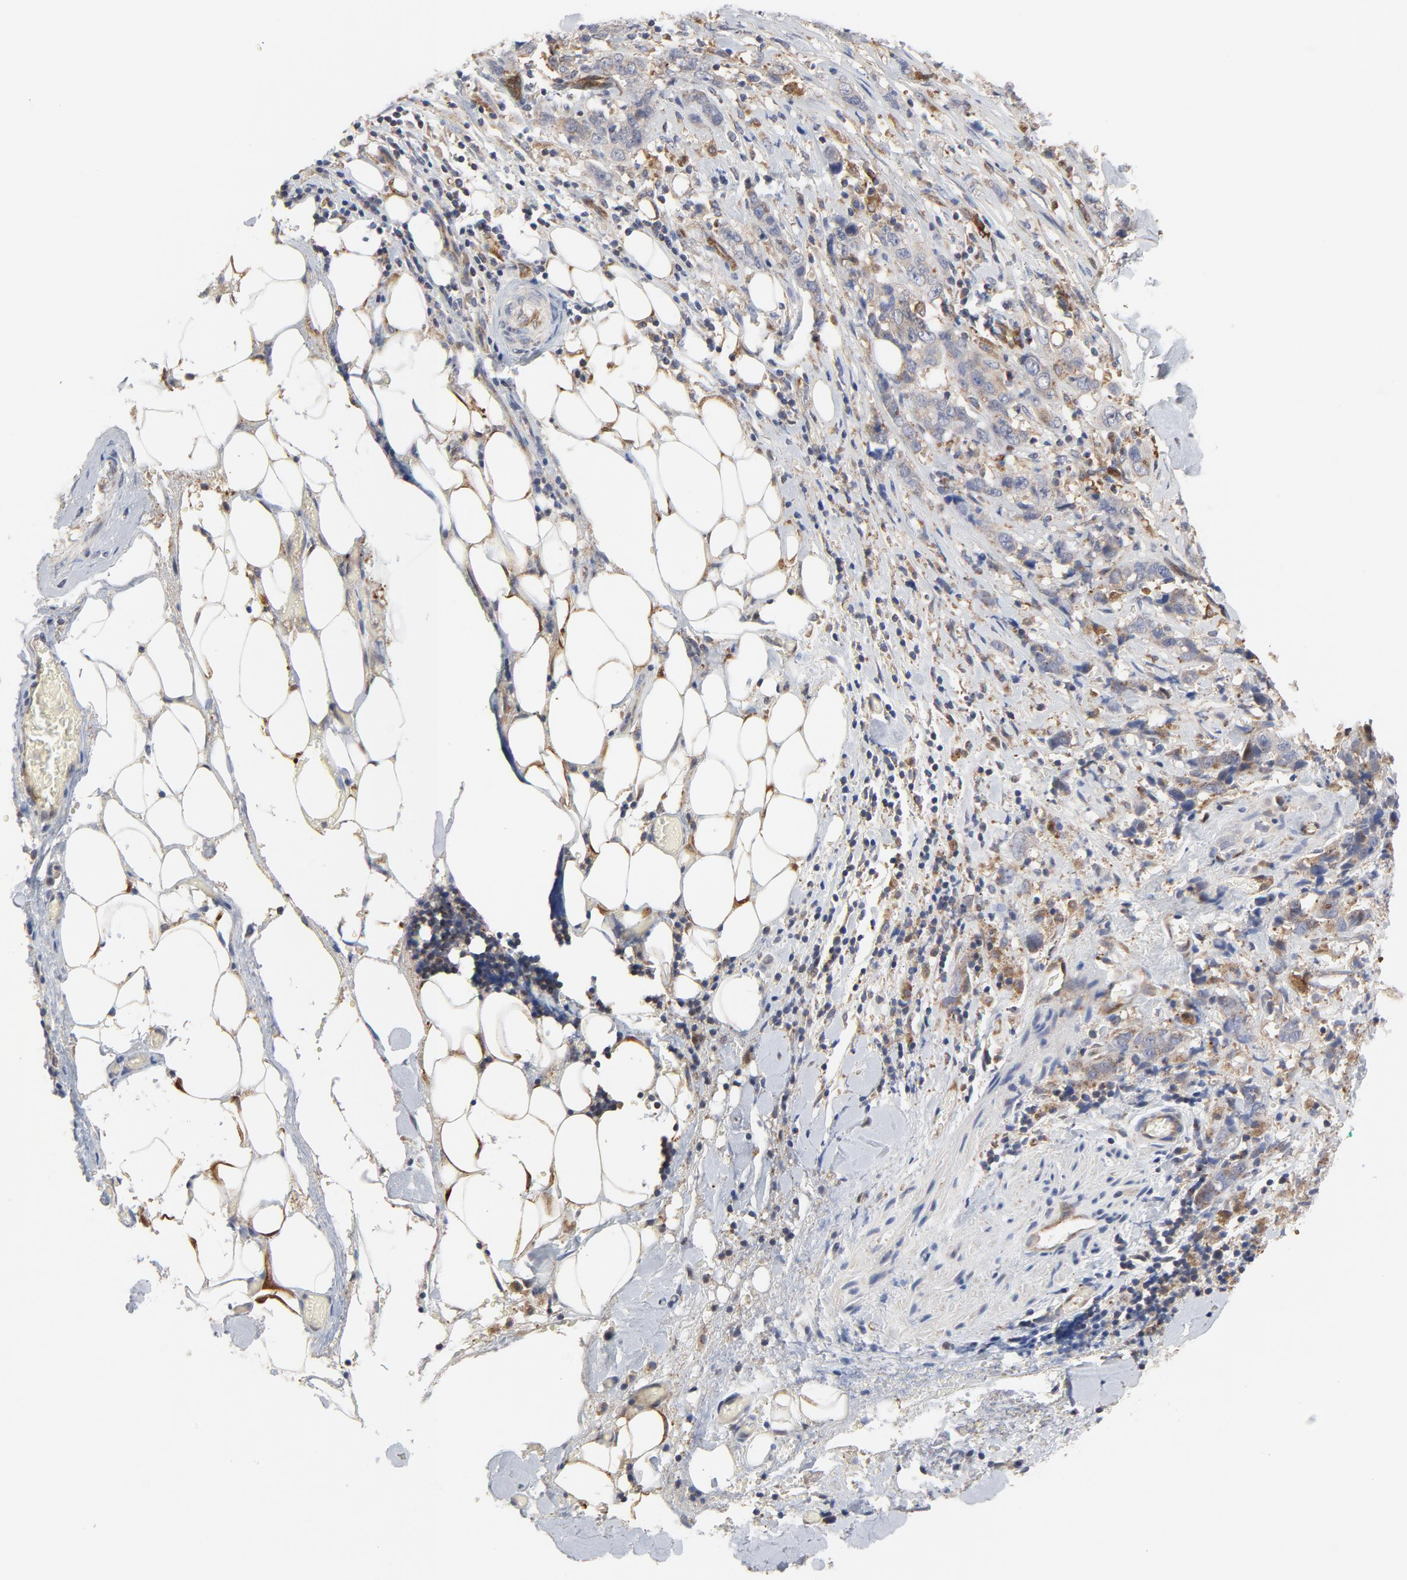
{"staining": {"intensity": "weak", "quantity": ">75%", "location": "cytoplasmic/membranous"}, "tissue": "stomach cancer", "cell_type": "Tumor cells", "image_type": "cancer", "snomed": [{"axis": "morphology", "description": "Adenocarcinoma, NOS"}, {"axis": "topography", "description": "Stomach"}], "caption": "Tumor cells show low levels of weak cytoplasmic/membranous expression in approximately >75% of cells in stomach cancer.", "gene": "RAPGEF4", "patient": {"sex": "male", "age": 48}}